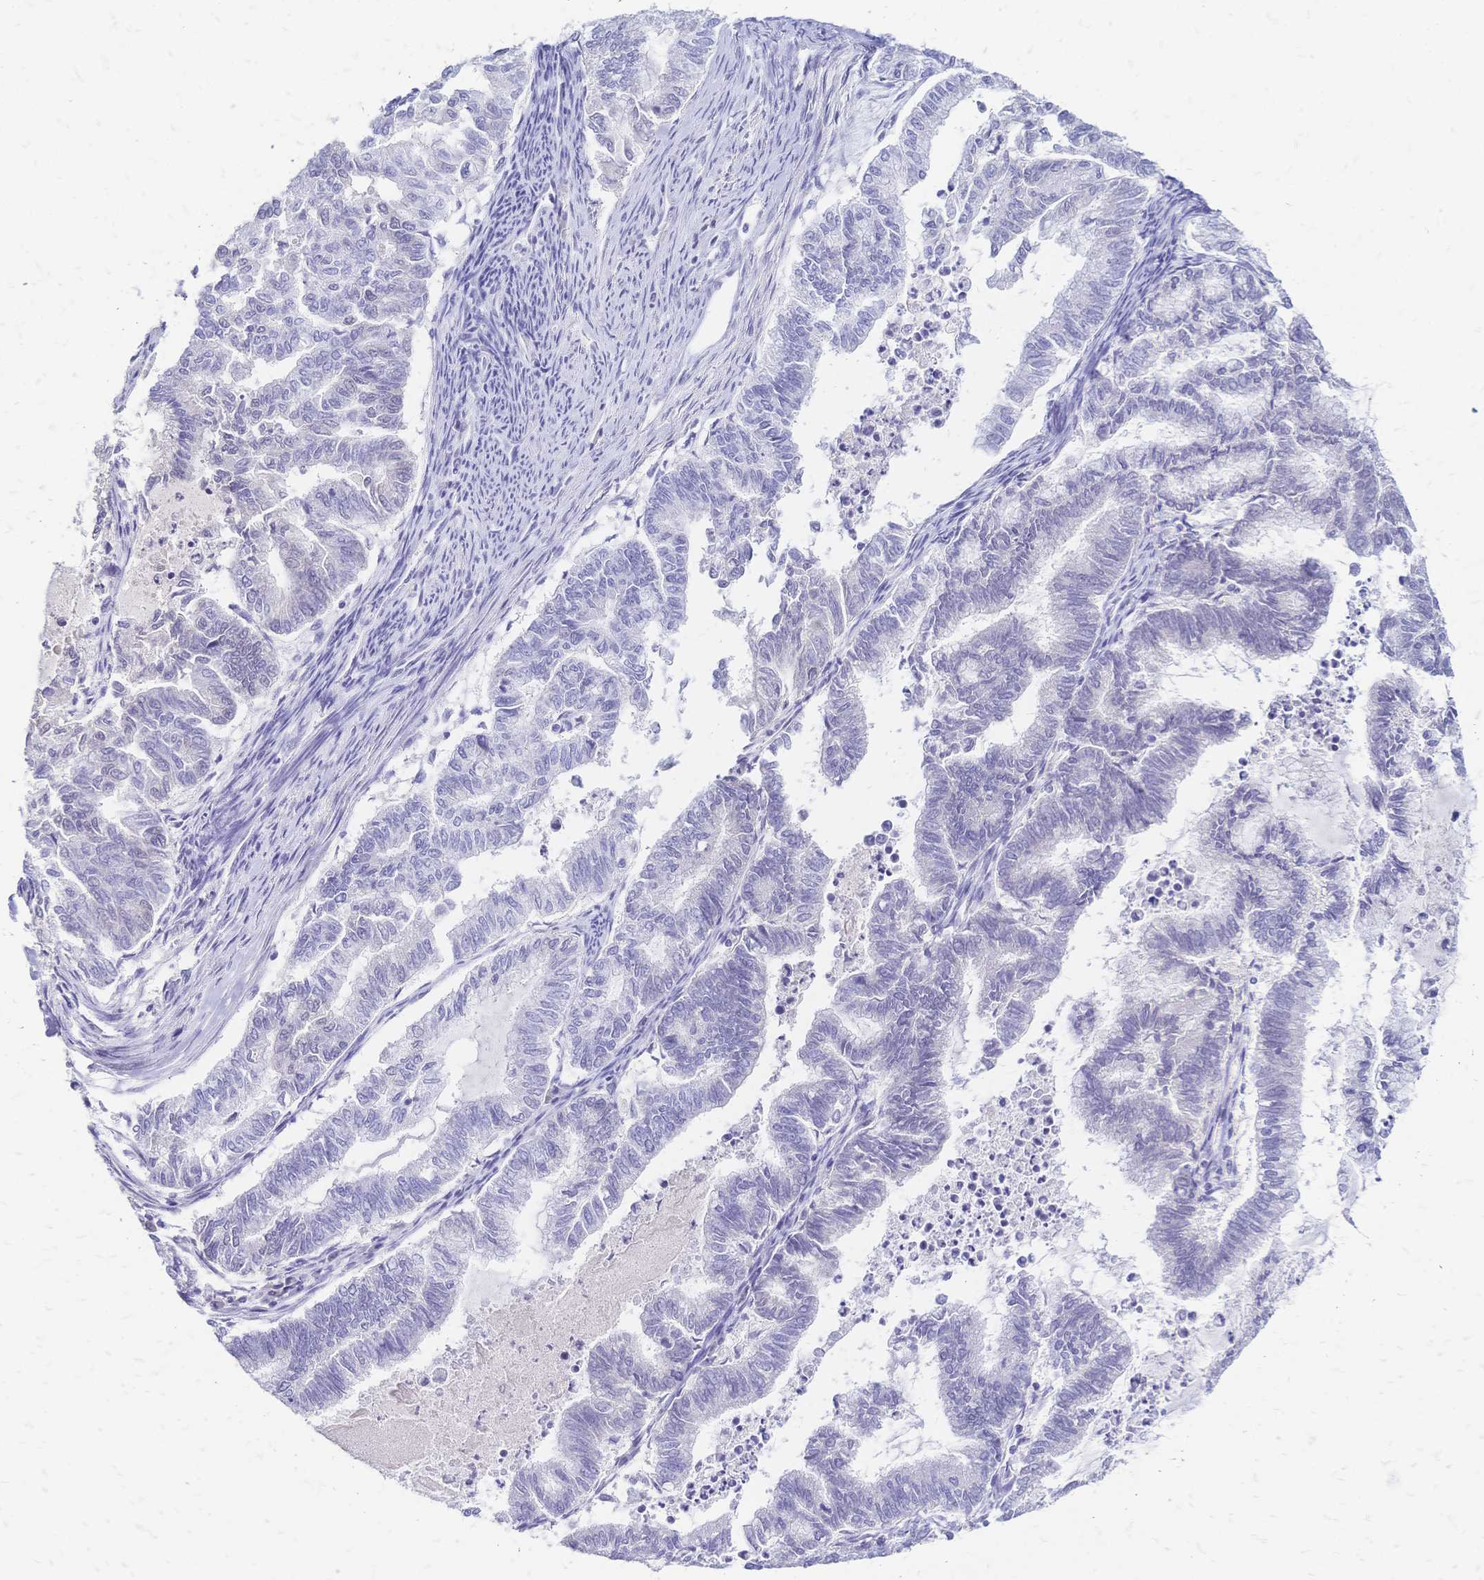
{"staining": {"intensity": "negative", "quantity": "none", "location": "none"}, "tissue": "endometrial cancer", "cell_type": "Tumor cells", "image_type": "cancer", "snomed": [{"axis": "morphology", "description": "Adenocarcinoma, NOS"}, {"axis": "topography", "description": "Endometrium"}], "caption": "An image of human endometrial cancer (adenocarcinoma) is negative for staining in tumor cells.", "gene": "FA2H", "patient": {"sex": "female", "age": 79}}